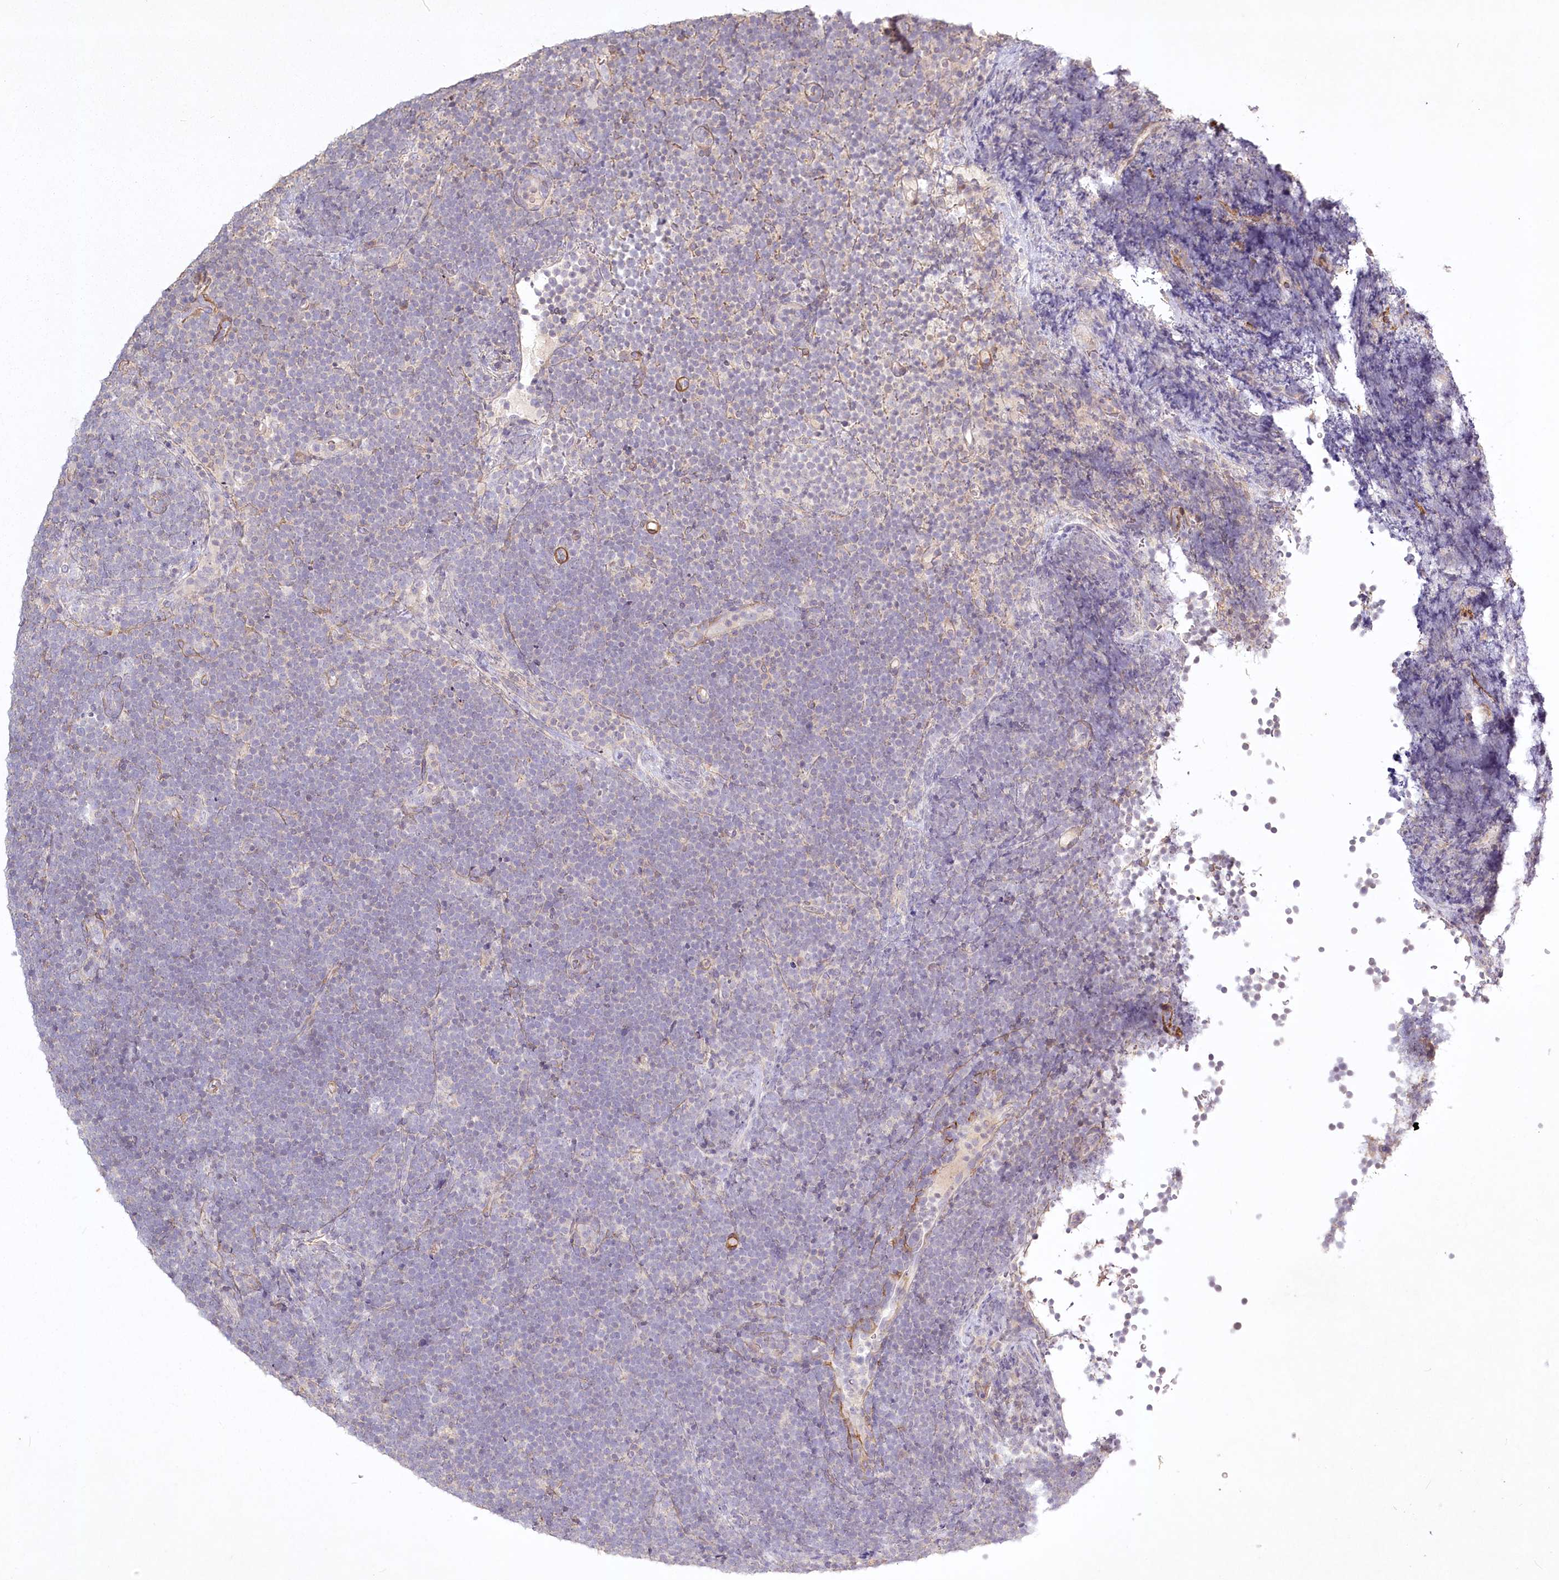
{"staining": {"intensity": "negative", "quantity": "none", "location": "none"}, "tissue": "lymphoma", "cell_type": "Tumor cells", "image_type": "cancer", "snomed": [{"axis": "morphology", "description": "Malignant lymphoma, non-Hodgkin's type, High grade"}, {"axis": "topography", "description": "Lymph node"}], "caption": "DAB immunohistochemical staining of human high-grade malignant lymphoma, non-Hodgkin's type exhibits no significant positivity in tumor cells.", "gene": "INPP4B", "patient": {"sex": "male", "age": 13}}